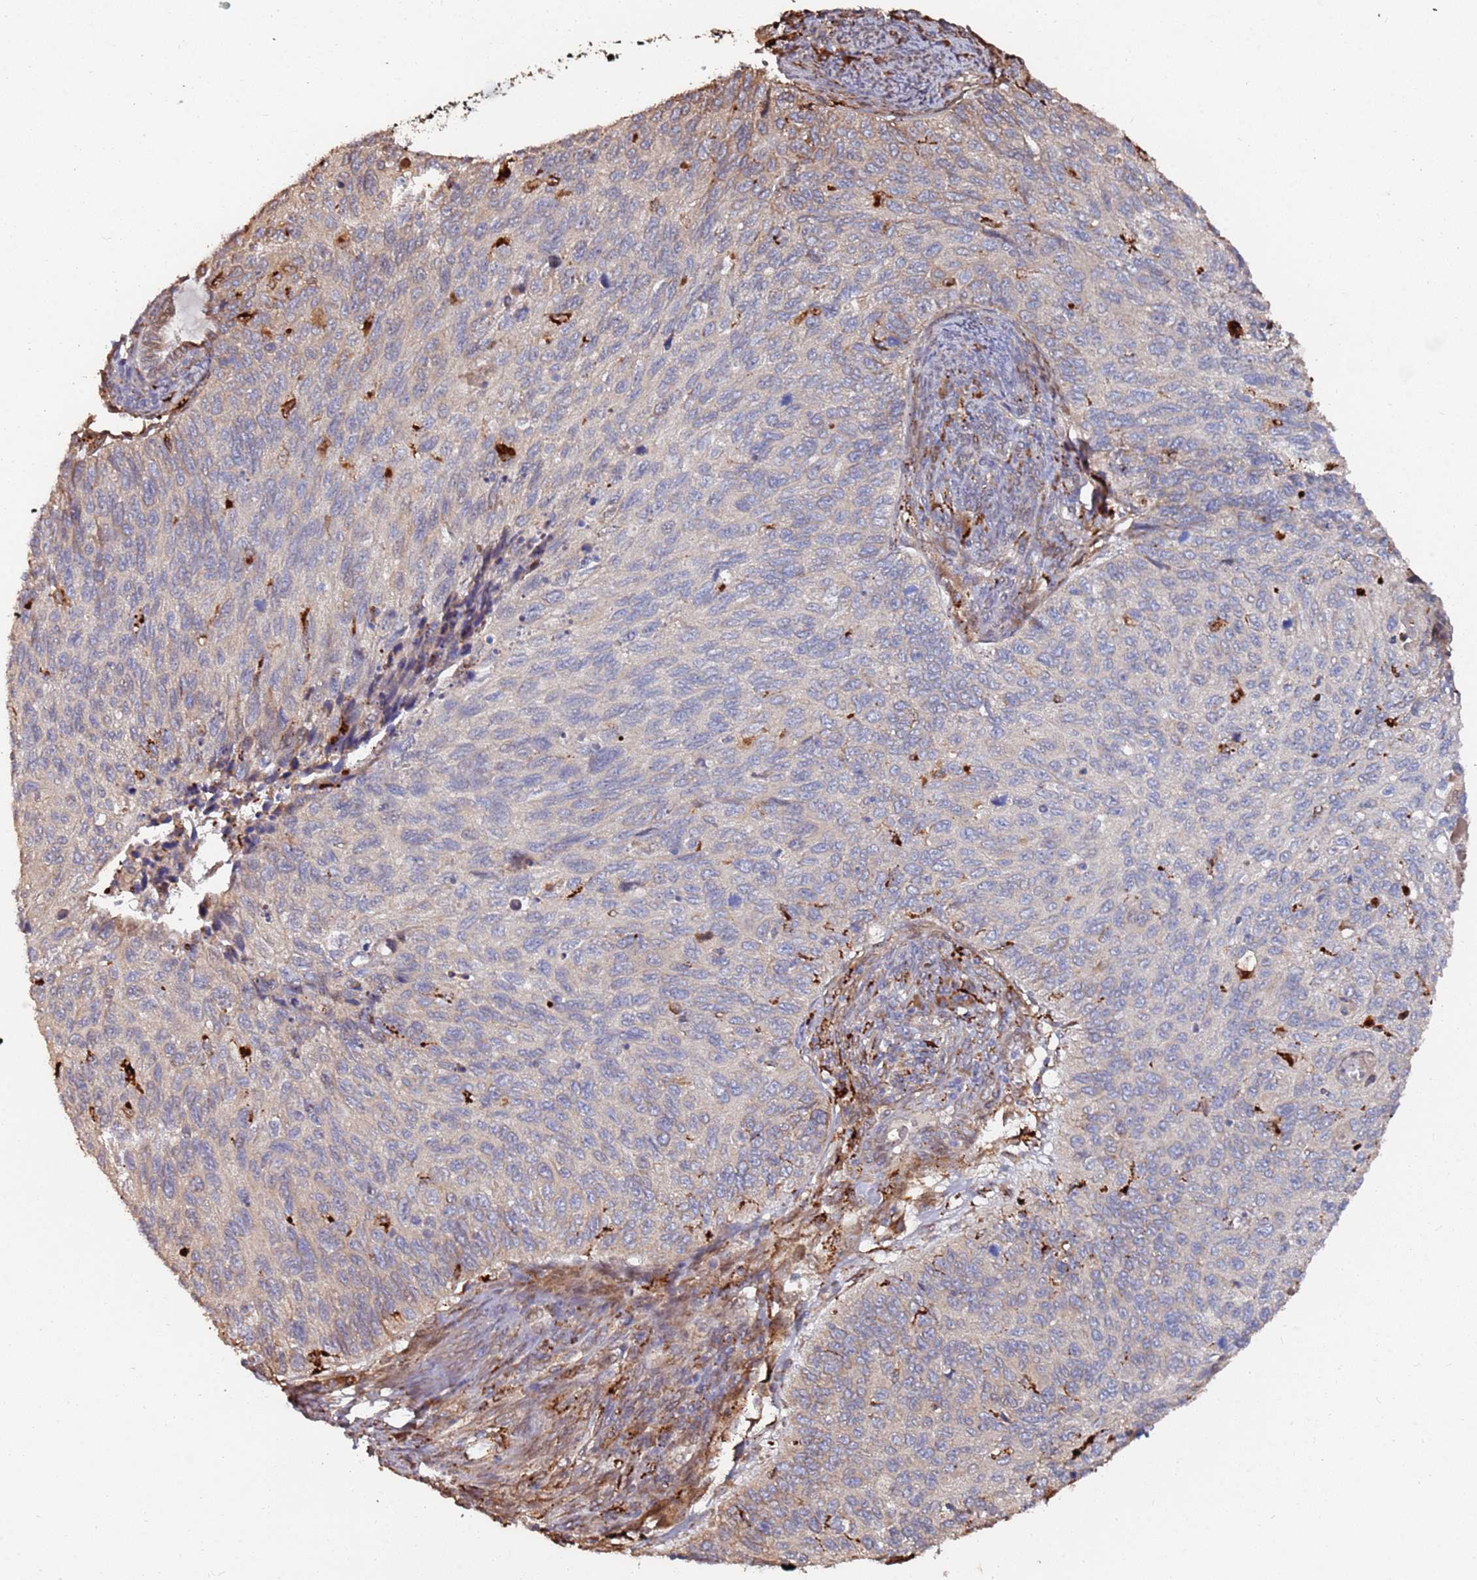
{"staining": {"intensity": "weak", "quantity": "<25%", "location": "cytoplasmic/membranous"}, "tissue": "cervical cancer", "cell_type": "Tumor cells", "image_type": "cancer", "snomed": [{"axis": "morphology", "description": "Squamous cell carcinoma, NOS"}, {"axis": "topography", "description": "Cervix"}], "caption": "This is an IHC photomicrograph of cervical squamous cell carcinoma. There is no expression in tumor cells.", "gene": "LACC1", "patient": {"sex": "female", "age": 70}}